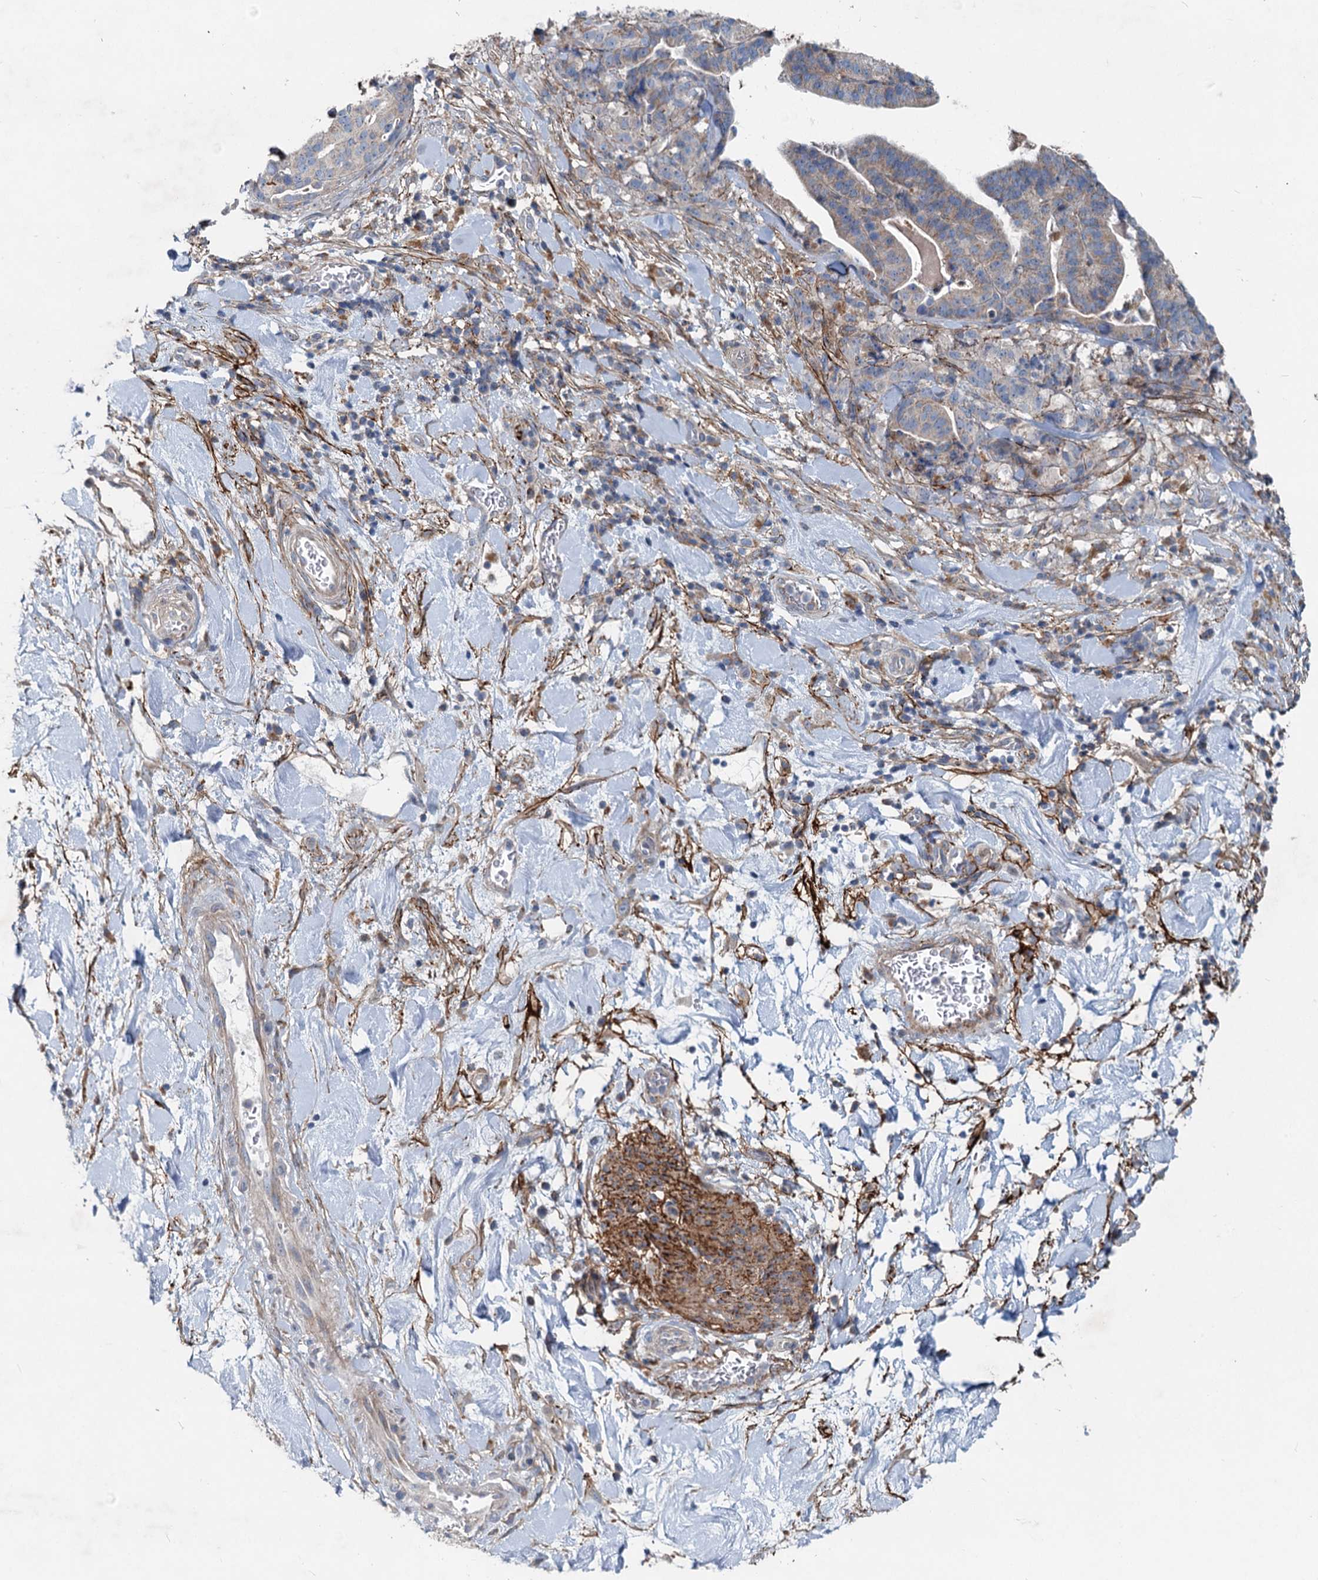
{"staining": {"intensity": "weak", "quantity": "<25%", "location": "cytoplasmic/membranous"}, "tissue": "stomach cancer", "cell_type": "Tumor cells", "image_type": "cancer", "snomed": [{"axis": "morphology", "description": "Adenocarcinoma, NOS"}, {"axis": "topography", "description": "Stomach"}], "caption": "A micrograph of stomach cancer stained for a protein shows no brown staining in tumor cells.", "gene": "ADCY2", "patient": {"sex": "male", "age": 48}}